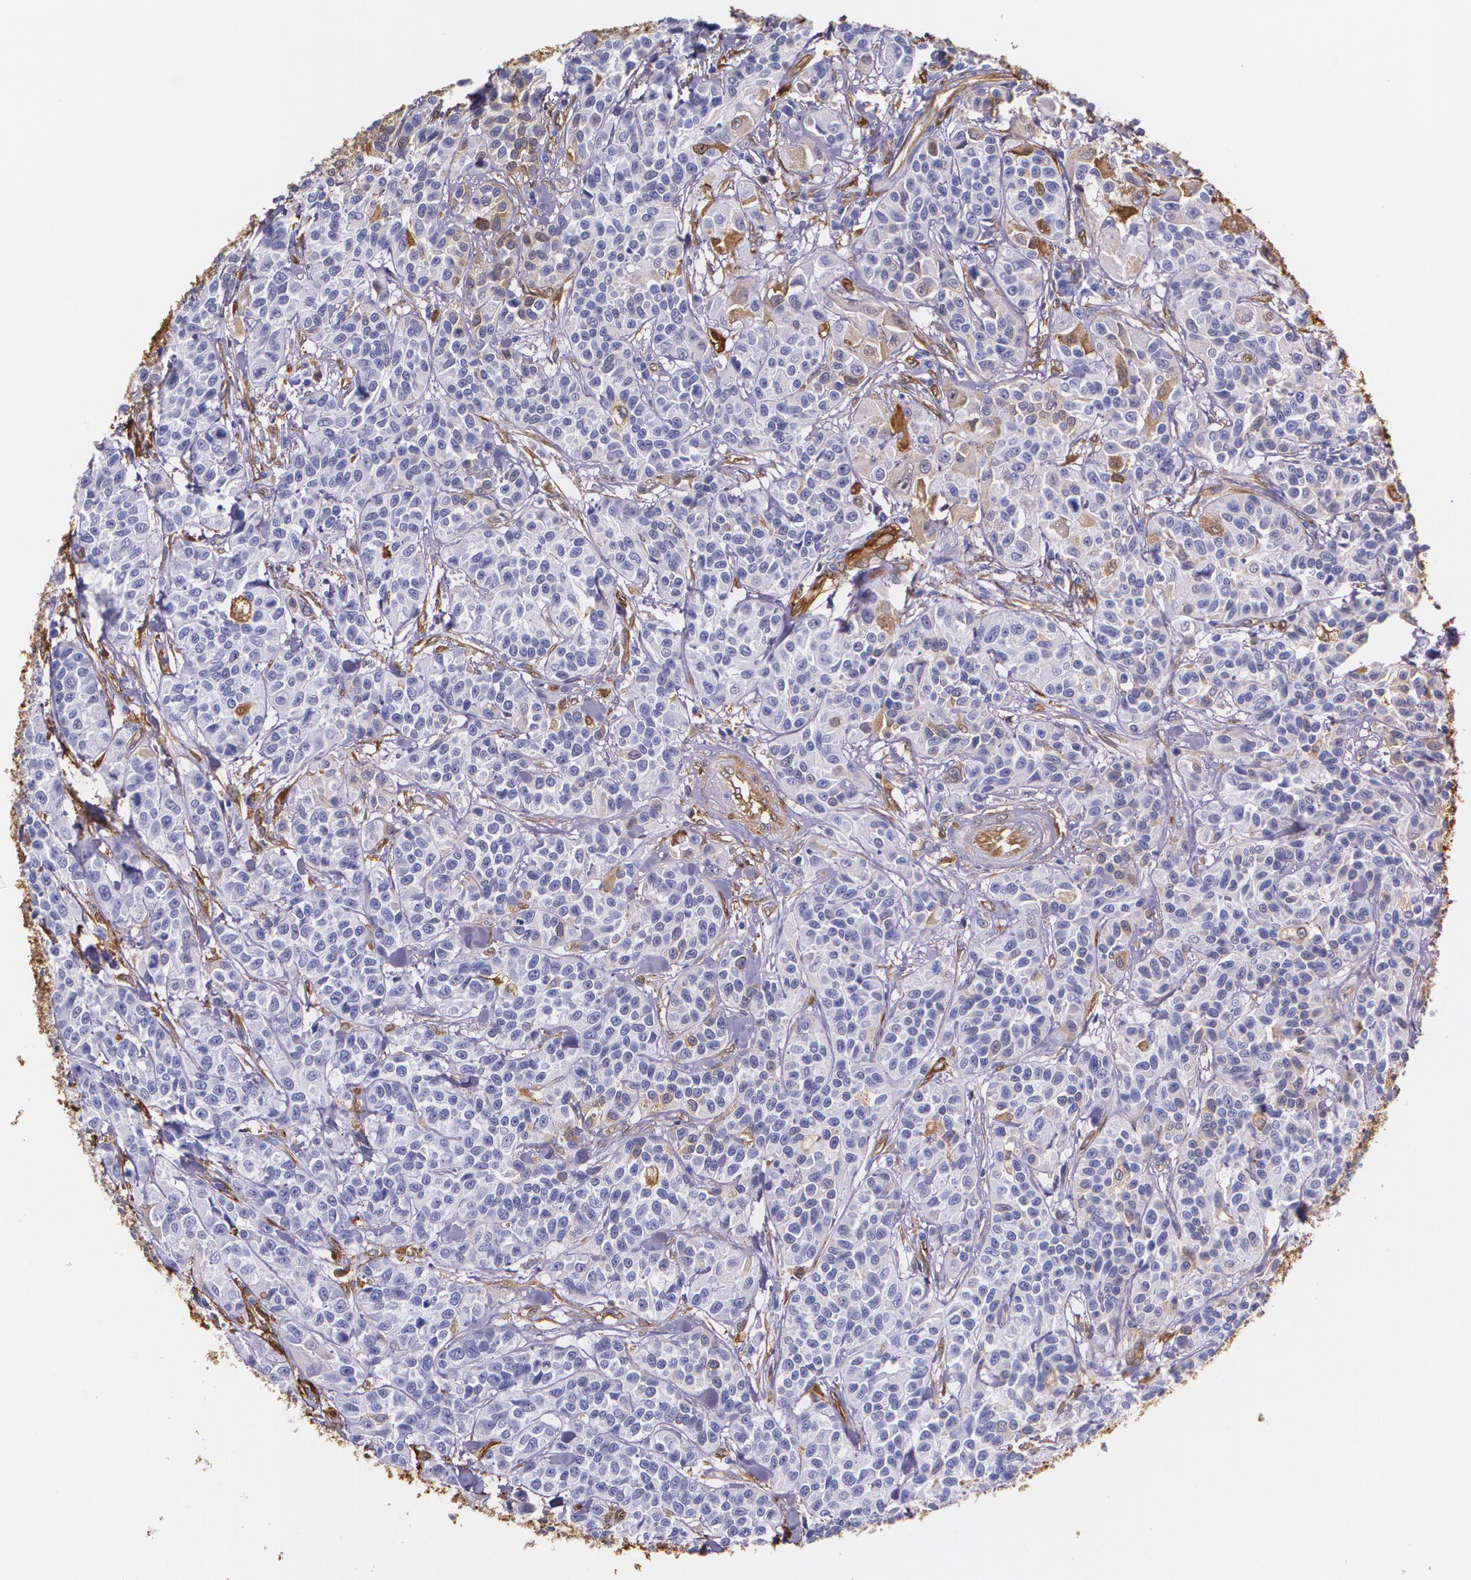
{"staining": {"intensity": "negative", "quantity": "none", "location": "none"}, "tissue": "urothelial cancer", "cell_type": "Tumor cells", "image_type": "cancer", "snomed": [{"axis": "morphology", "description": "Urothelial carcinoma, High grade"}, {"axis": "topography", "description": "Urinary bladder"}], "caption": "IHC of urothelial carcinoma (high-grade) demonstrates no staining in tumor cells. The staining was performed using DAB (3,3'-diaminobenzidine) to visualize the protein expression in brown, while the nuclei were stained in blue with hematoxylin (Magnification: 20x).", "gene": "MMP2", "patient": {"sex": "female", "age": 81}}